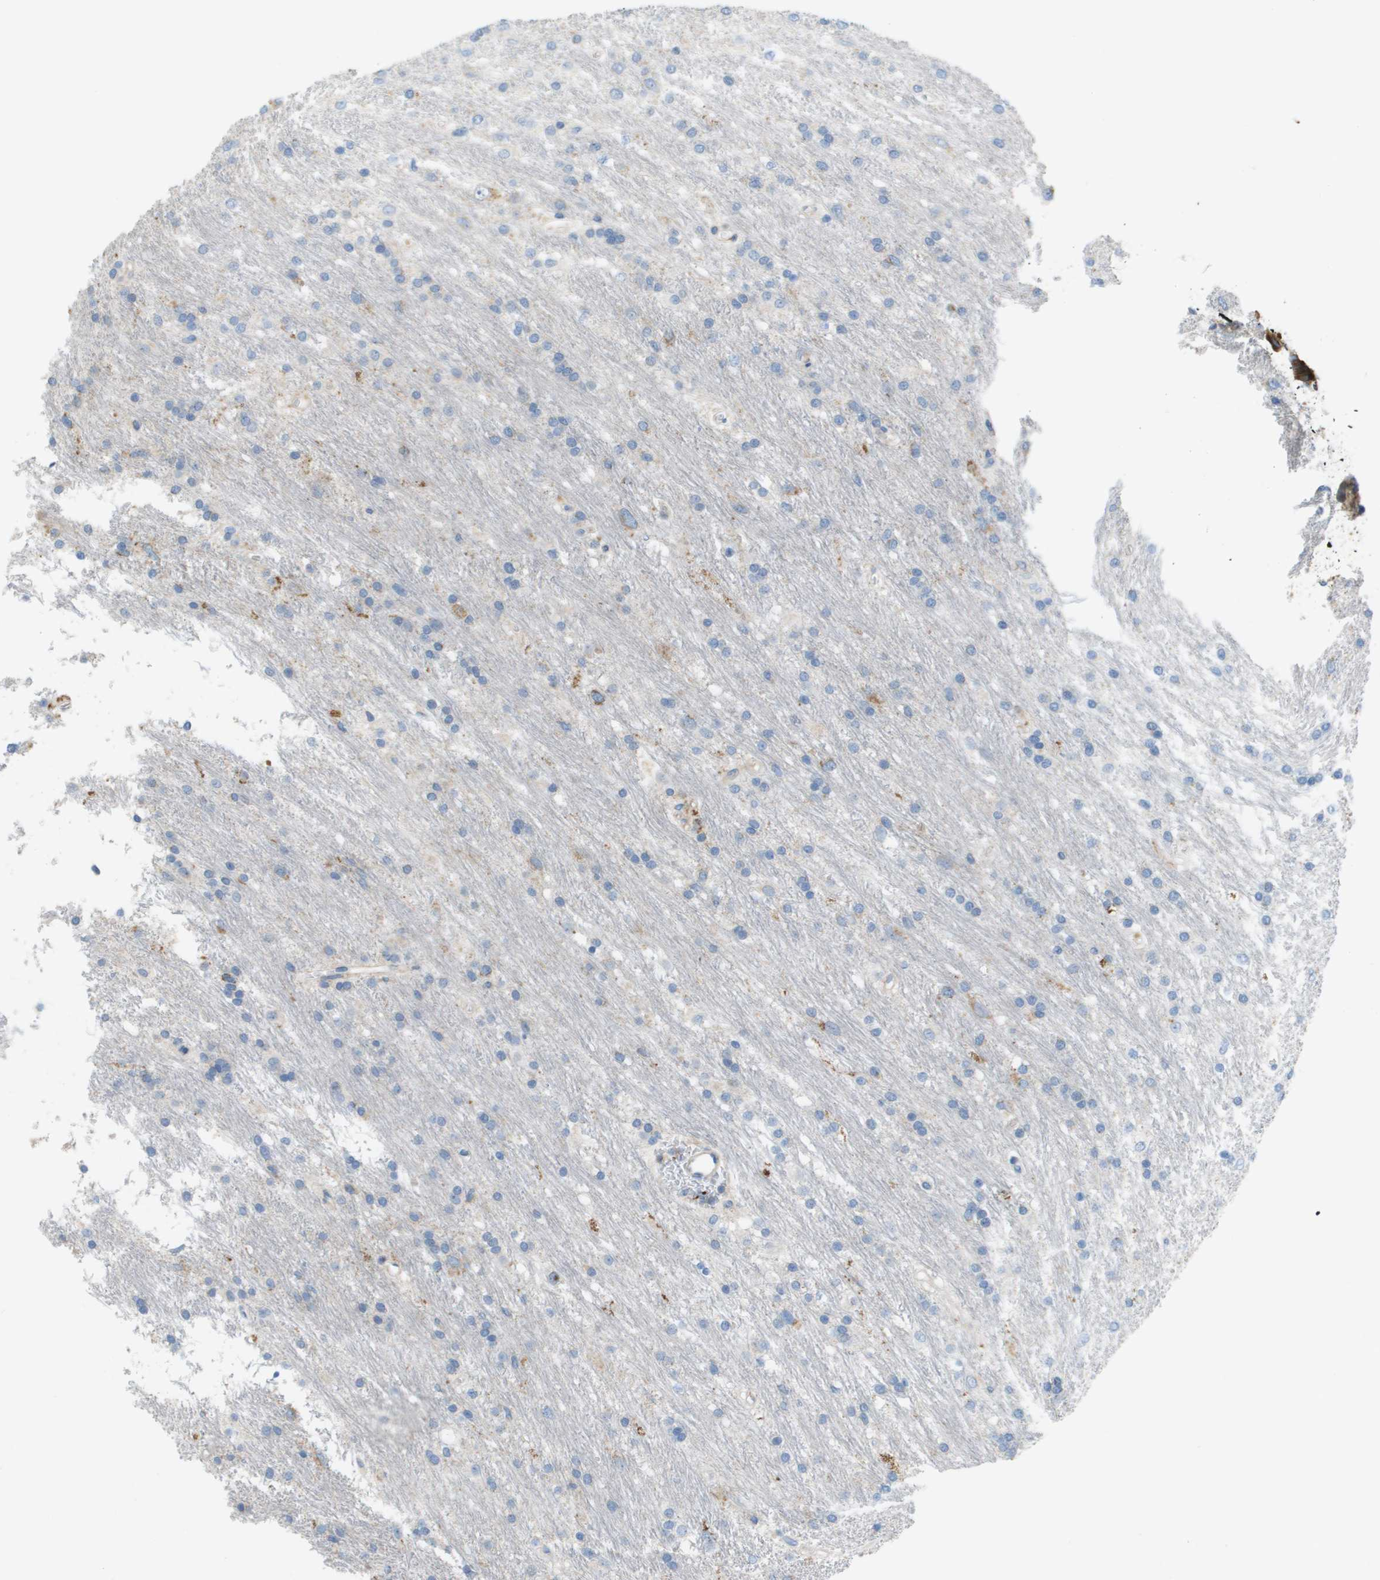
{"staining": {"intensity": "negative", "quantity": "none", "location": "none"}, "tissue": "glioma", "cell_type": "Tumor cells", "image_type": "cancer", "snomed": [{"axis": "morphology", "description": "Glioma, malignant, Low grade"}, {"axis": "topography", "description": "Brain"}], "caption": "Human low-grade glioma (malignant) stained for a protein using immunohistochemistry displays no expression in tumor cells.", "gene": "GALNT6", "patient": {"sex": "male", "age": 77}}